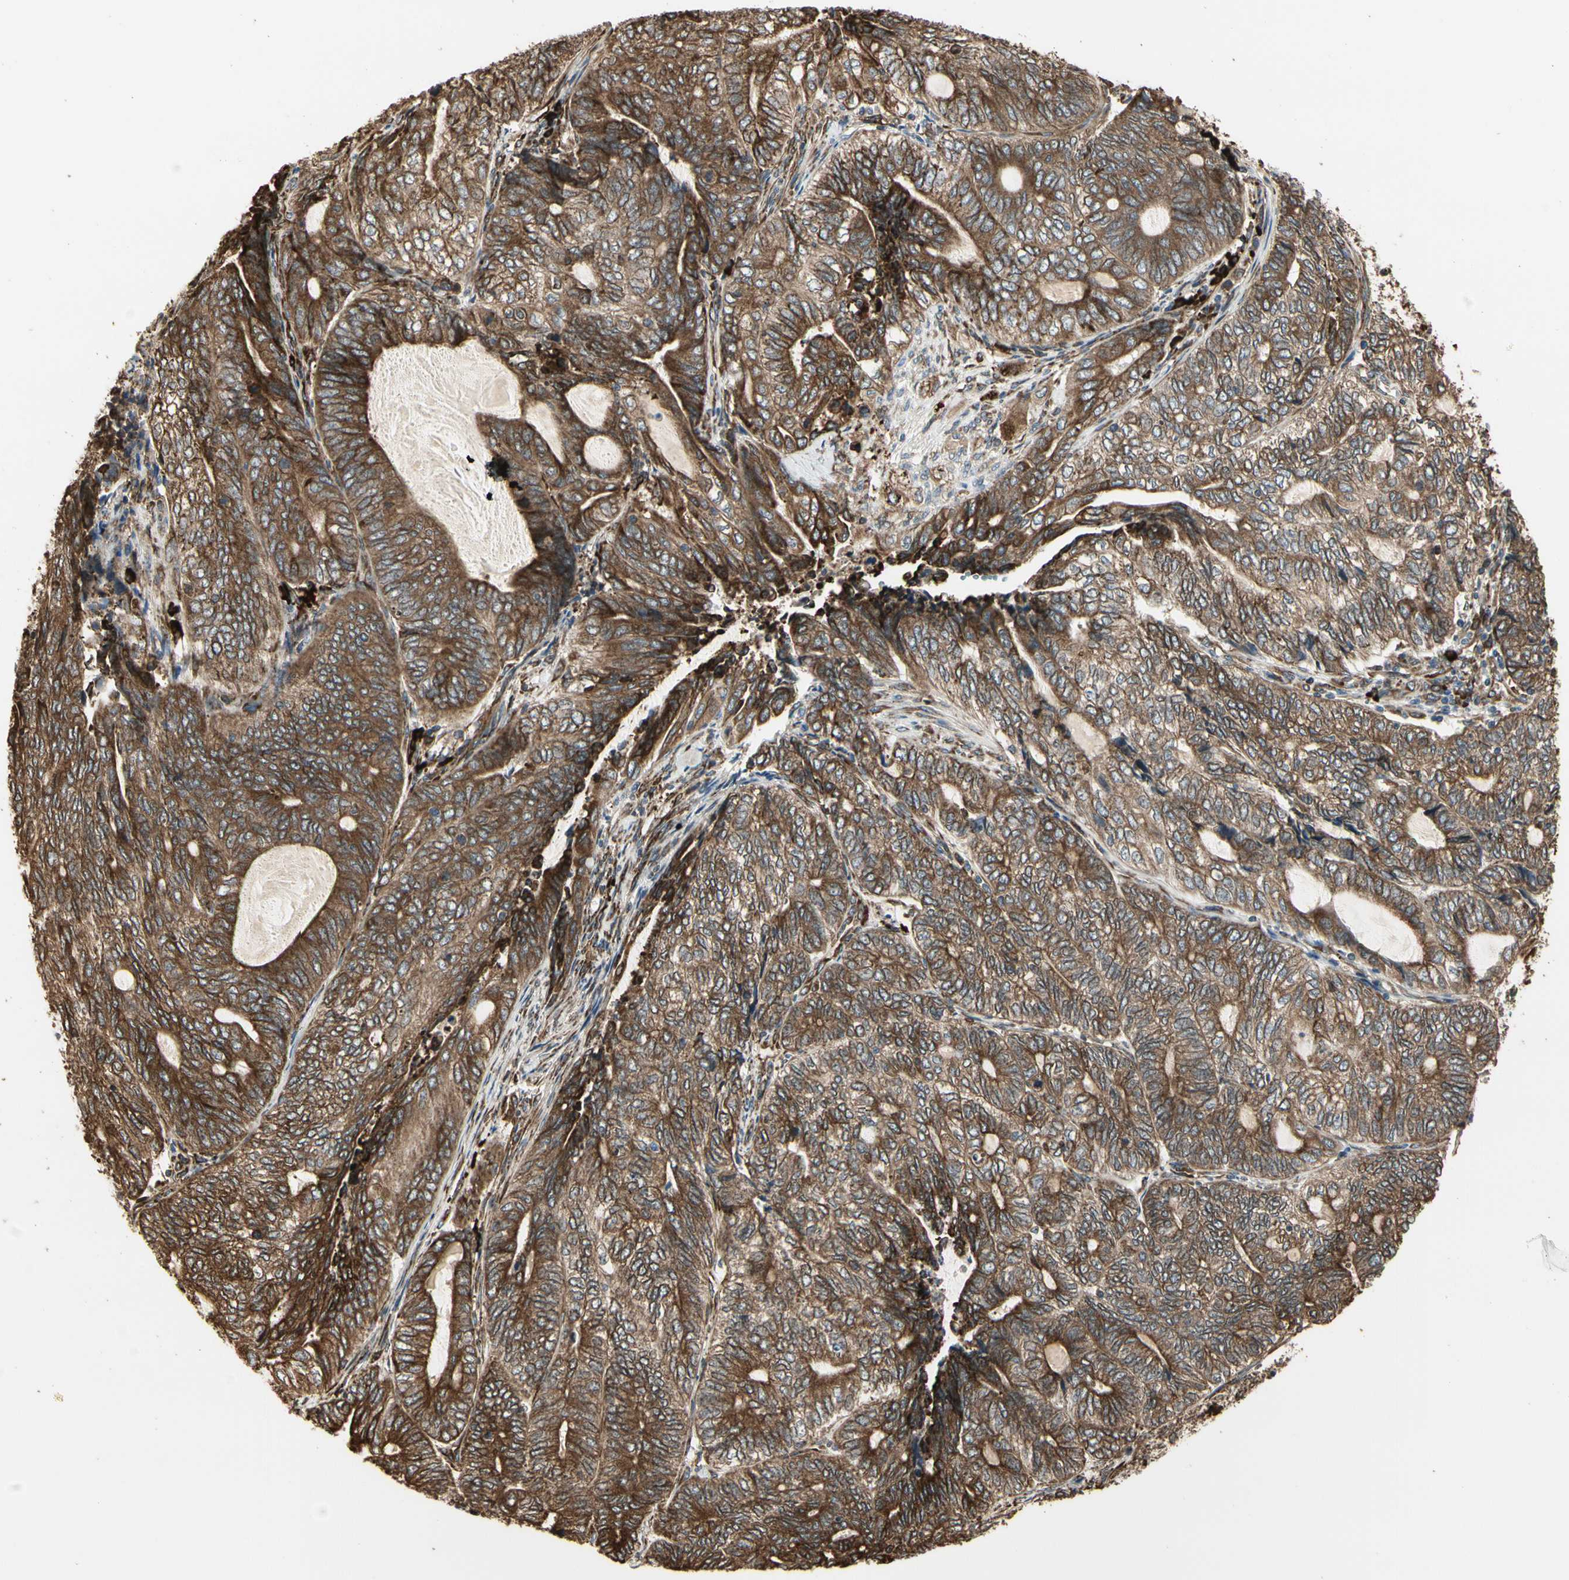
{"staining": {"intensity": "strong", "quantity": ">75%", "location": "cytoplasmic/membranous"}, "tissue": "endometrial cancer", "cell_type": "Tumor cells", "image_type": "cancer", "snomed": [{"axis": "morphology", "description": "Adenocarcinoma, NOS"}, {"axis": "topography", "description": "Uterus"}, {"axis": "topography", "description": "Endometrium"}], "caption": "IHC image of neoplastic tissue: human endometrial cancer stained using immunohistochemistry shows high levels of strong protein expression localized specifically in the cytoplasmic/membranous of tumor cells, appearing as a cytoplasmic/membranous brown color.", "gene": "HSP90B1", "patient": {"sex": "female", "age": 70}}